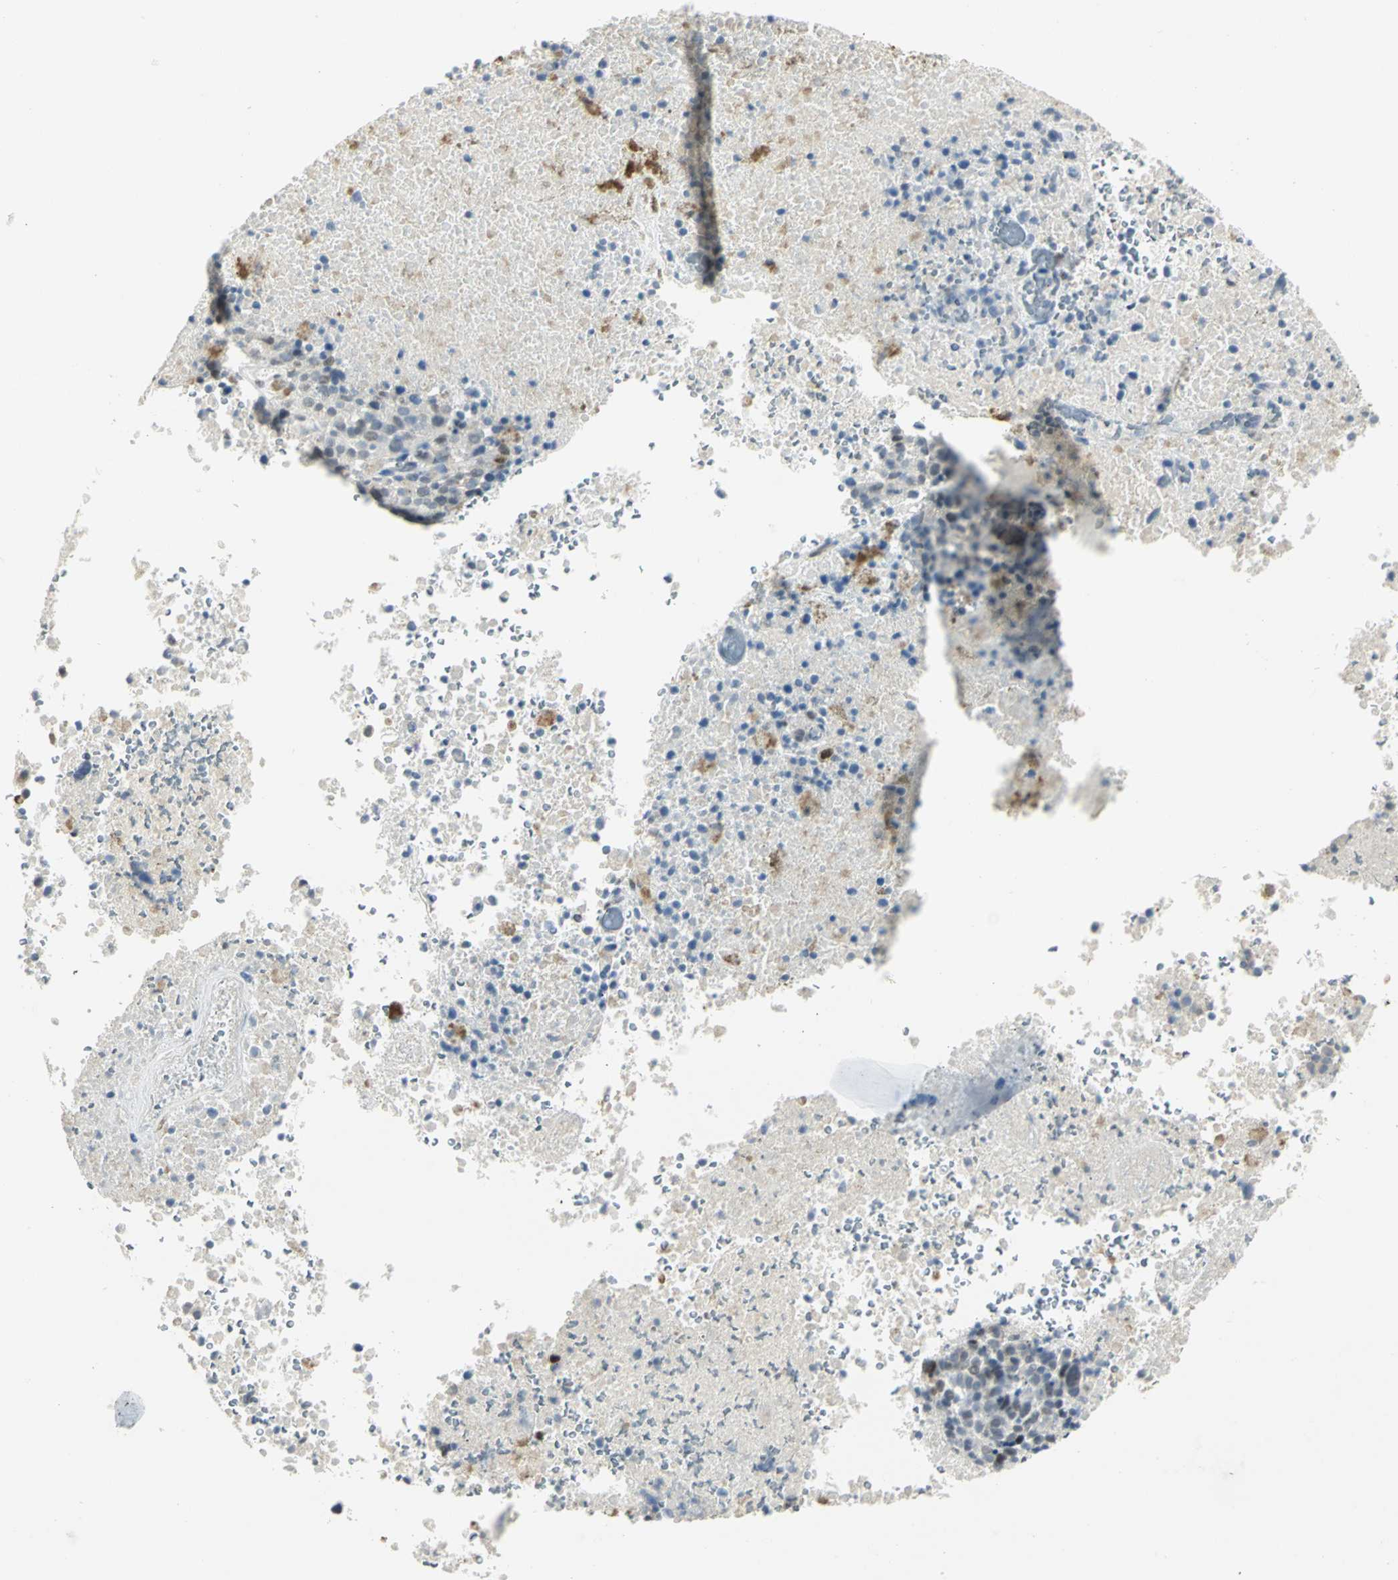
{"staining": {"intensity": "moderate", "quantity": "25%-75%", "location": "nuclear"}, "tissue": "melanoma", "cell_type": "Tumor cells", "image_type": "cancer", "snomed": [{"axis": "morphology", "description": "Malignant melanoma, Metastatic site"}, {"axis": "topography", "description": "Cerebral cortex"}], "caption": "Immunohistochemistry image of neoplastic tissue: malignant melanoma (metastatic site) stained using immunohistochemistry (IHC) demonstrates medium levels of moderate protein expression localized specifically in the nuclear of tumor cells, appearing as a nuclear brown color.", "gene": "BCL6", "patient": {"sex": "female", "age": 52}}